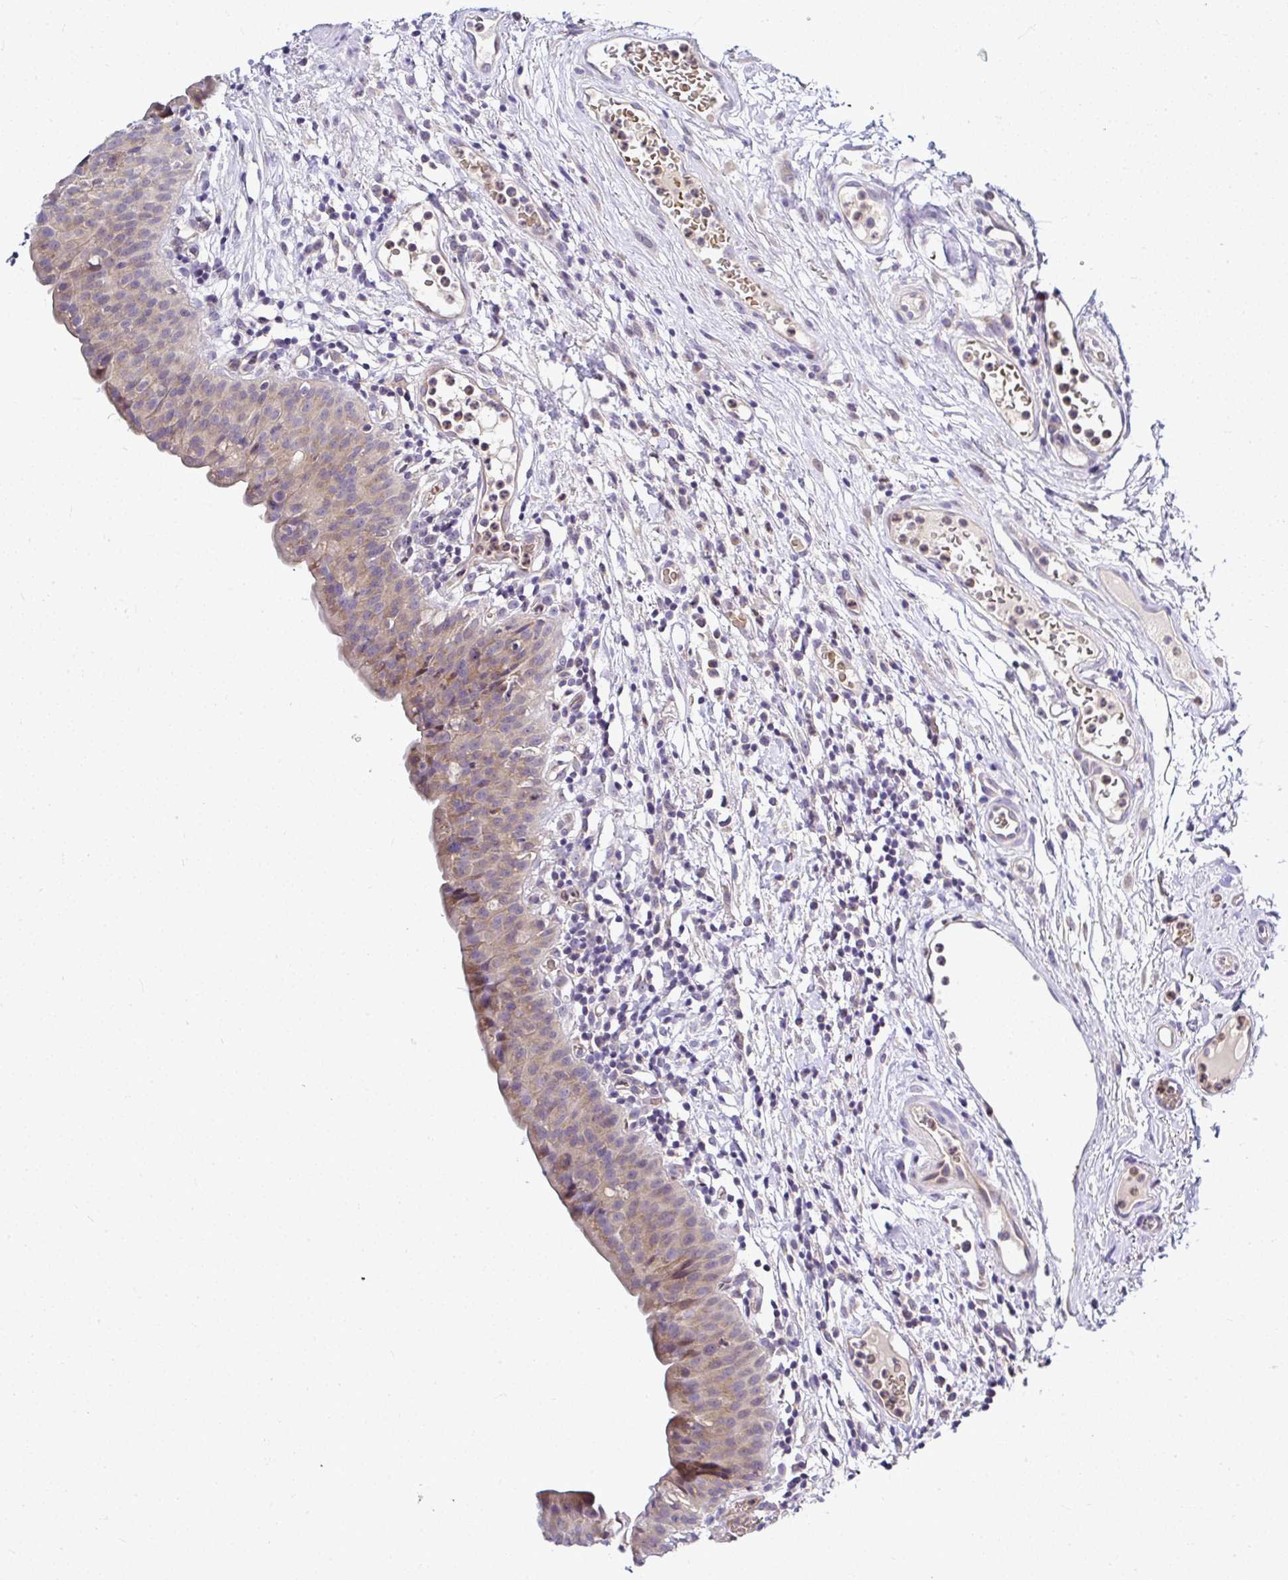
{"staining": {"intensity": "weak", "quantity": "25%-75%", "location": "cytoplasmic/membranous"}, "tissue": "urinary bladder", "cell_type": "Urothelial cells", "image_type": "normal", "snomed": [{"axis": "morphology", "description": "Normal tissue, NOS"}, {"axis": "morphology", "description": "Inflammation, NOS"}, {"axis": "topography", "description": "Urinary bladder"}], "caption": "Human urinary bladder stained with a brown dye reveals weak cytoplasmic/membranous positive staining in about 25%-75% of urothelial cells.", "gene": "DEPDC5", "patient": {"sex": "male", "age": 57}}